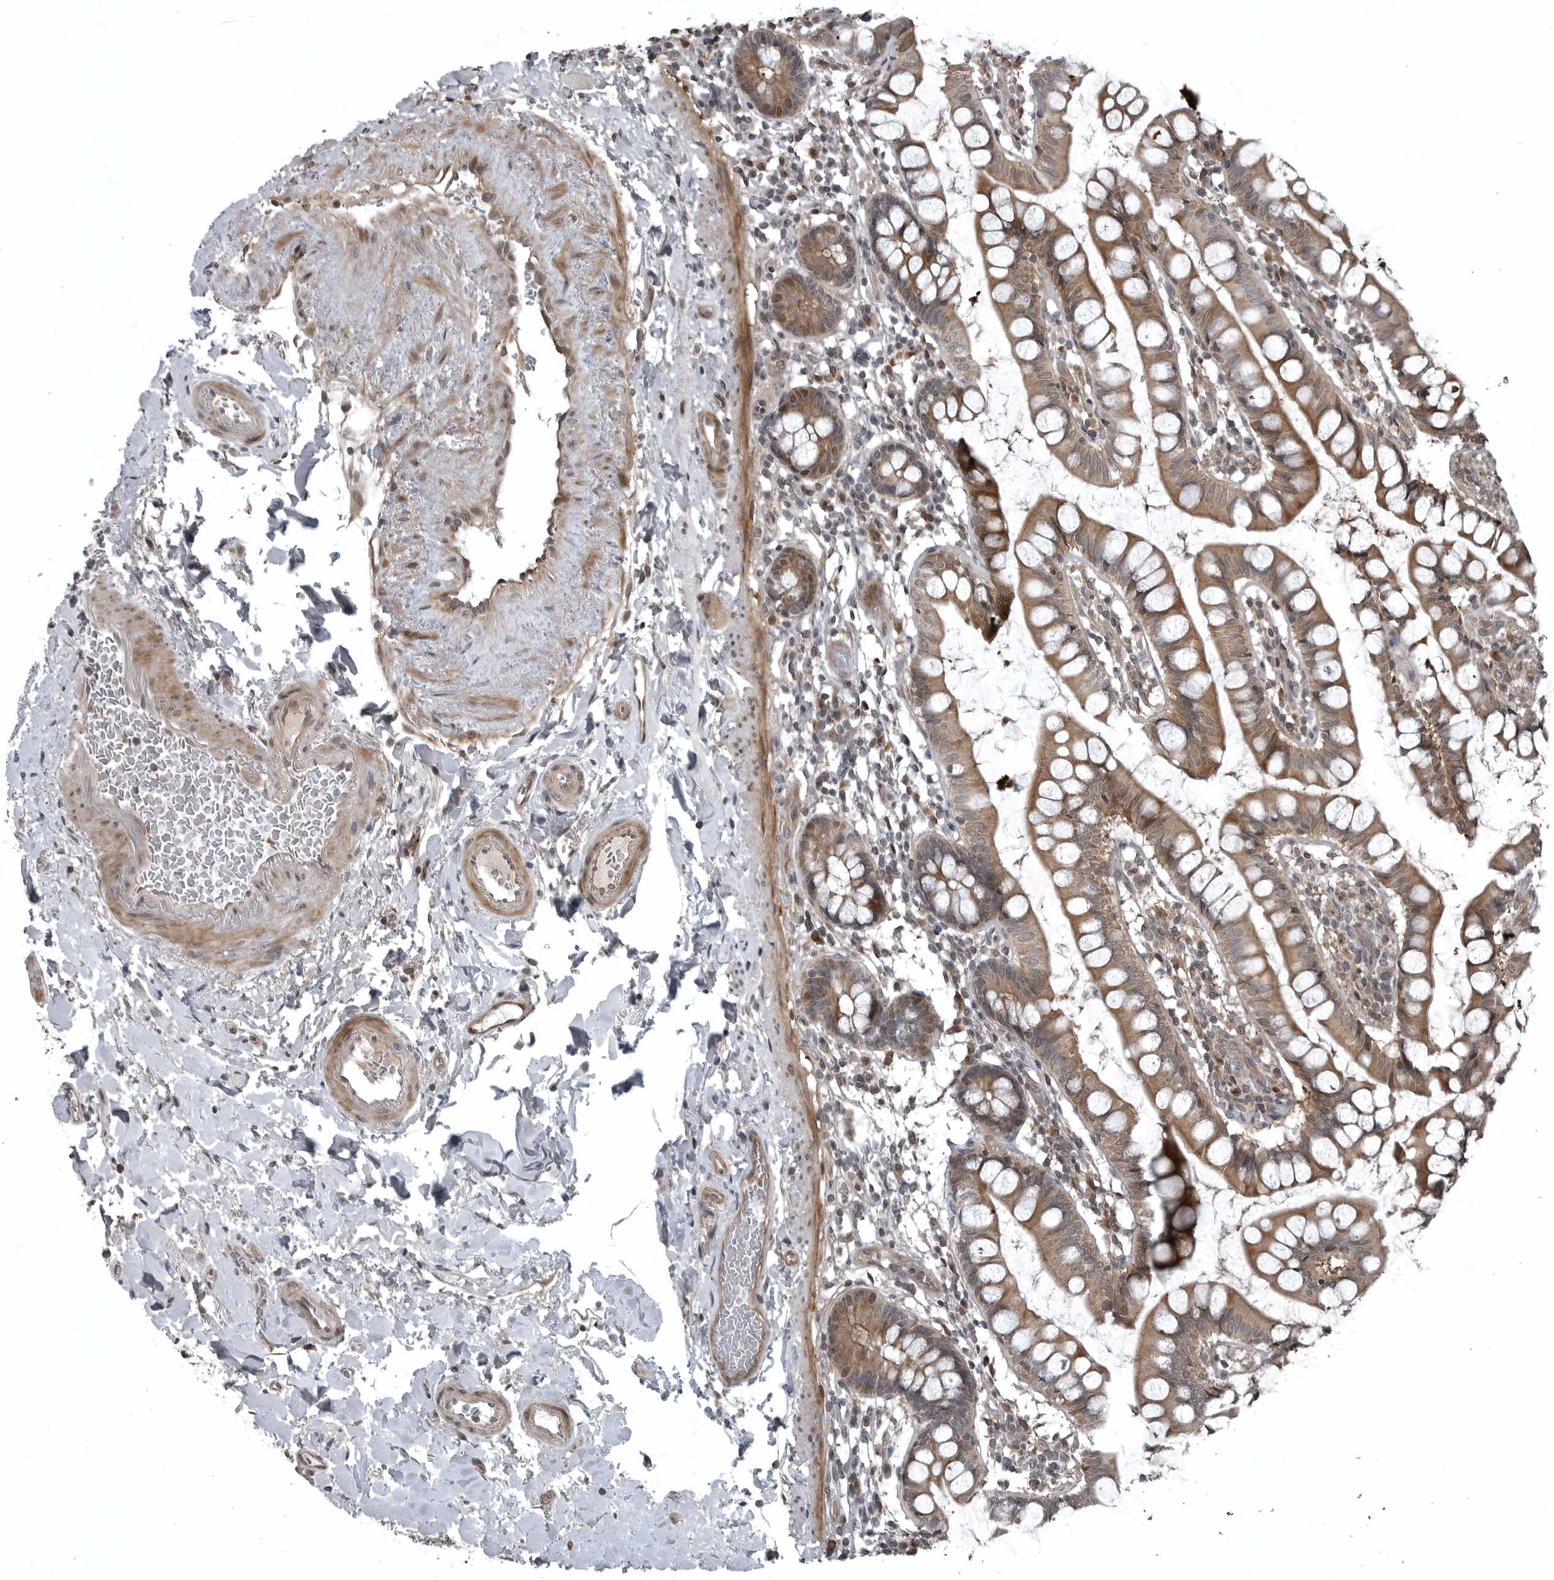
{"staining": {"intensity": "moderate", "quantity": ">75%", "location": "cytoplasmic/membranous,nuclear"}, "tissue": "small intestine", "cell_type": "Glandular cells", "image_type": "normal", "snomed": [{"axis": "morphology", "description": "Normal tissue, NOS"}, {"axis": "topography", "description": "Small intestine"}], "caption": "The image exhibits immunohistochemical staining of normal small intestine. There is moderate cytoplasmic/membranous,nuclear staining is identified in approximately >75% of glandular cells. Using DAB (3,3'-diaminobenzidine) (brown) and hematoxylin (blue) stains, captured at high magnification using brightfield microscopy.", "gene": "GAK", "patient": {"sex": "female", "age": 84}}